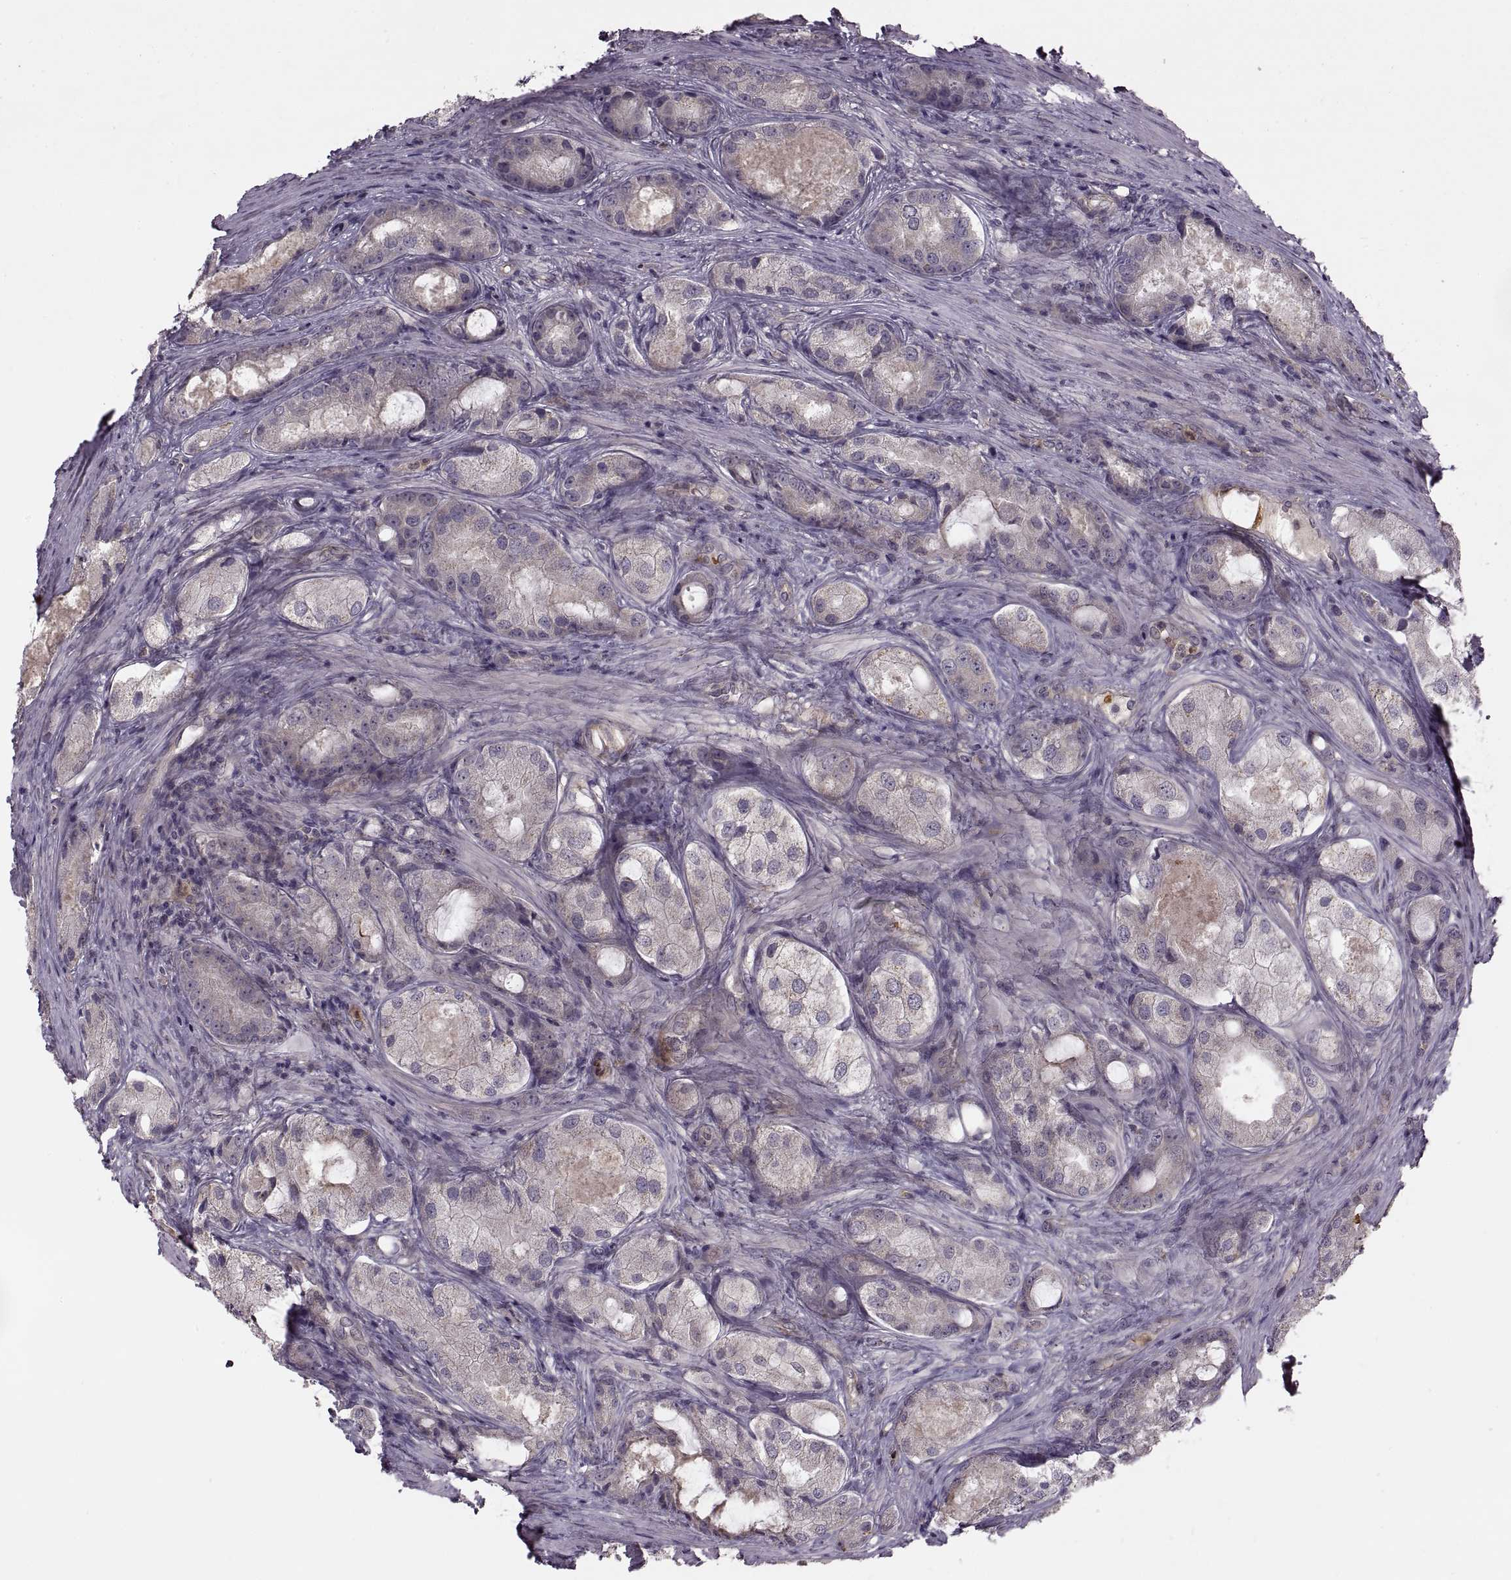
{"staining": {"intensity": "negative", "quantity": "none", "location": "none"}, "tissue": "prostate cancer", "cell_type": "Tumor cells", "image_type": "cancer", "snomed": [{"axis": "morphology", "description": "Adenocarcinoma, Low grade"}, {"axis": "topography", "description": "Prostate"}], "caption": "An image of human prostate cancer (low-grade adenocarcinoma) is negative for staining in tumor cells.", "gene": "PIERCE1", "patient": {"sex": "male", "age": 68}}